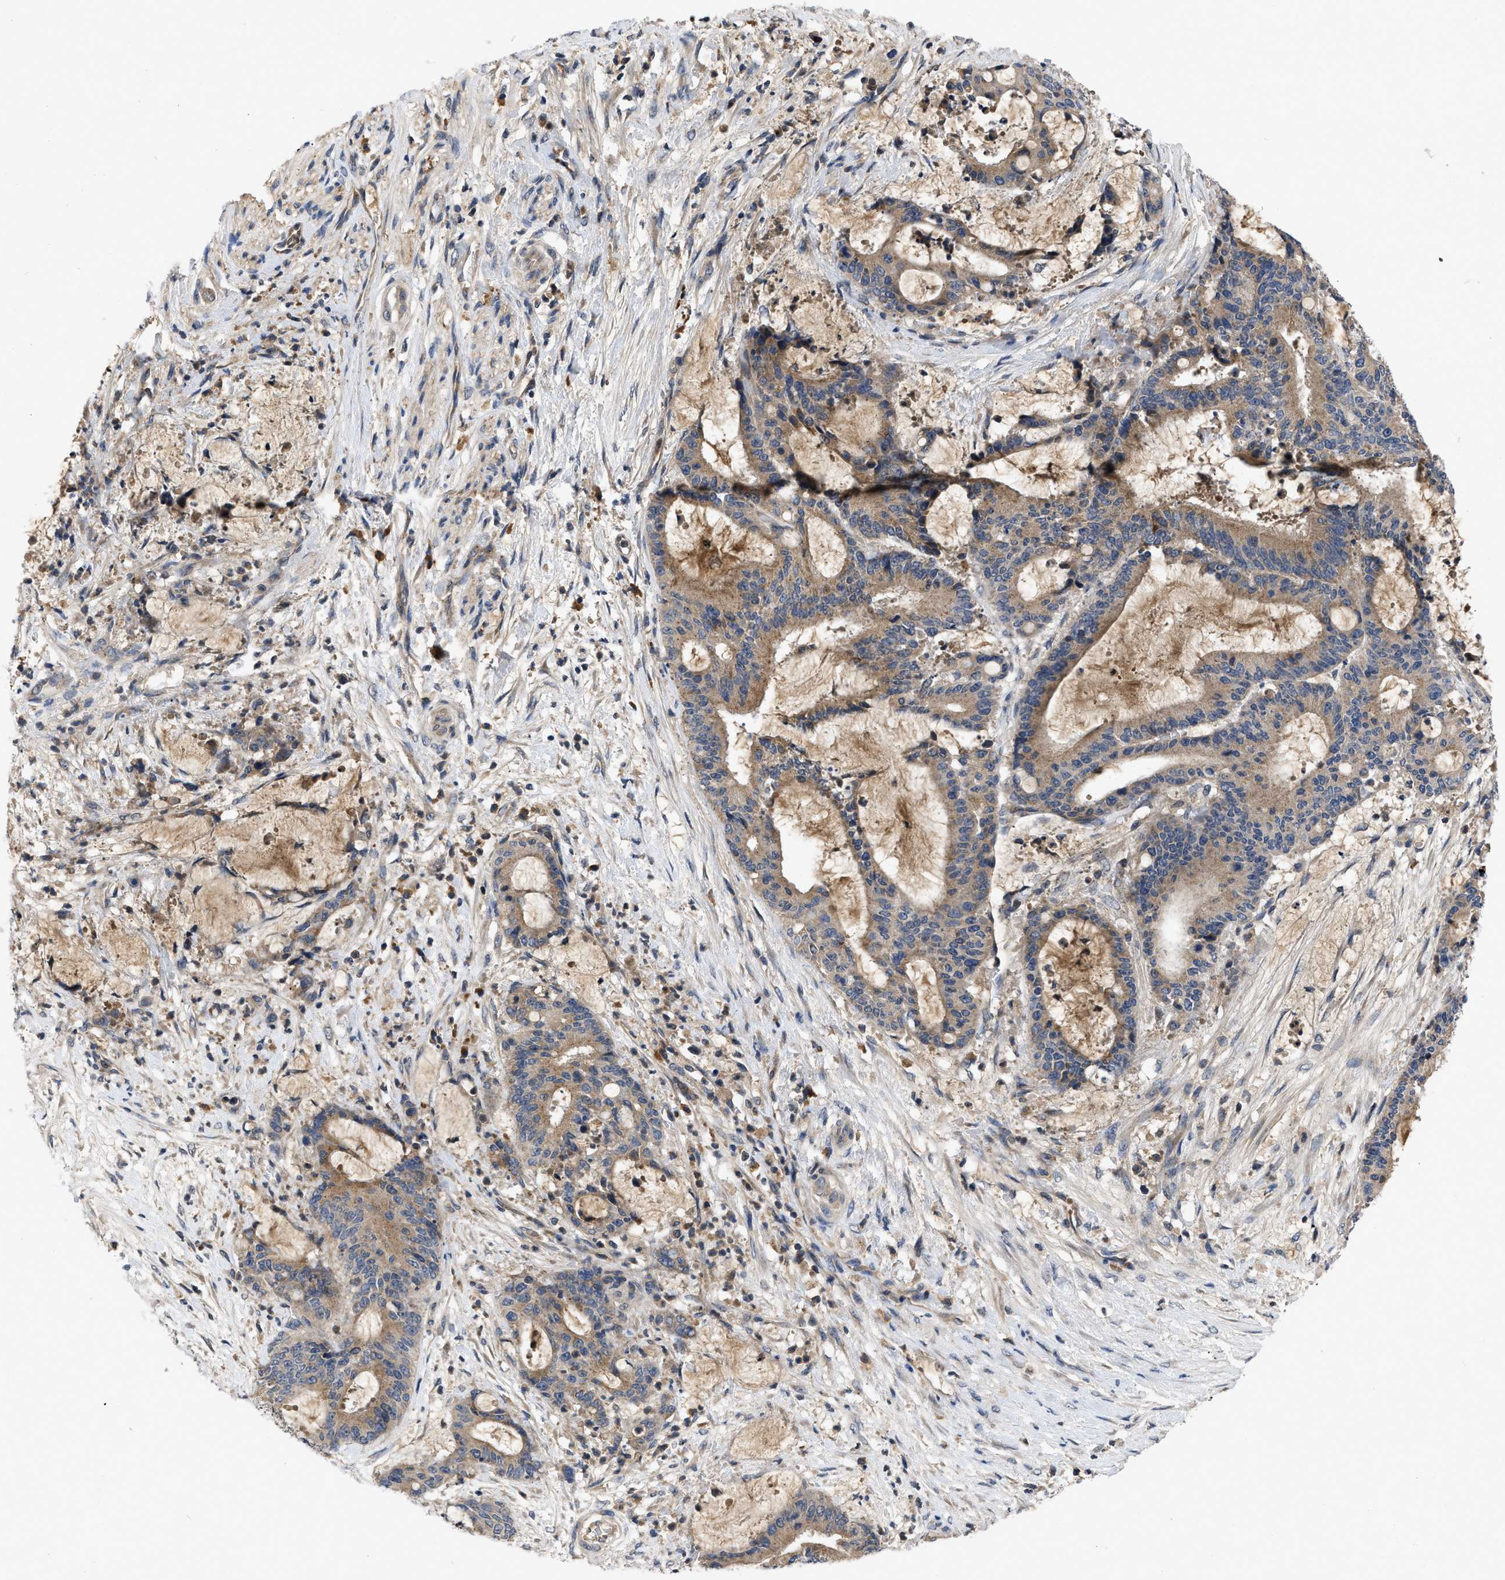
{"staining": {"intensity": "moderate", "quantity": ">75%", "location": "cytoplasmic/membranous"}, "tissue": "liver cancer", "cell_type": "Tumor cells", "image_type": "cancer", "snomed": [{"axis": "morphology", "description": "Normal tissue, NOS"}, {"axis": "morphology", "description": "Cholangiocarcinoma"}, {"axis": "topography", "description": "Liver"}, {"axis": "topography", "description": "Peripheral nerve tissue"}], "caption": "Human liver cancer (cholangiocarcinoma) stained for a protein (brown) exhibits moderate cytoplasmic/membranous positive positivity in approximately >75% of tumor cells.", "gene": "VPS4A", "patient": {"sex": "female", "age": 73}}